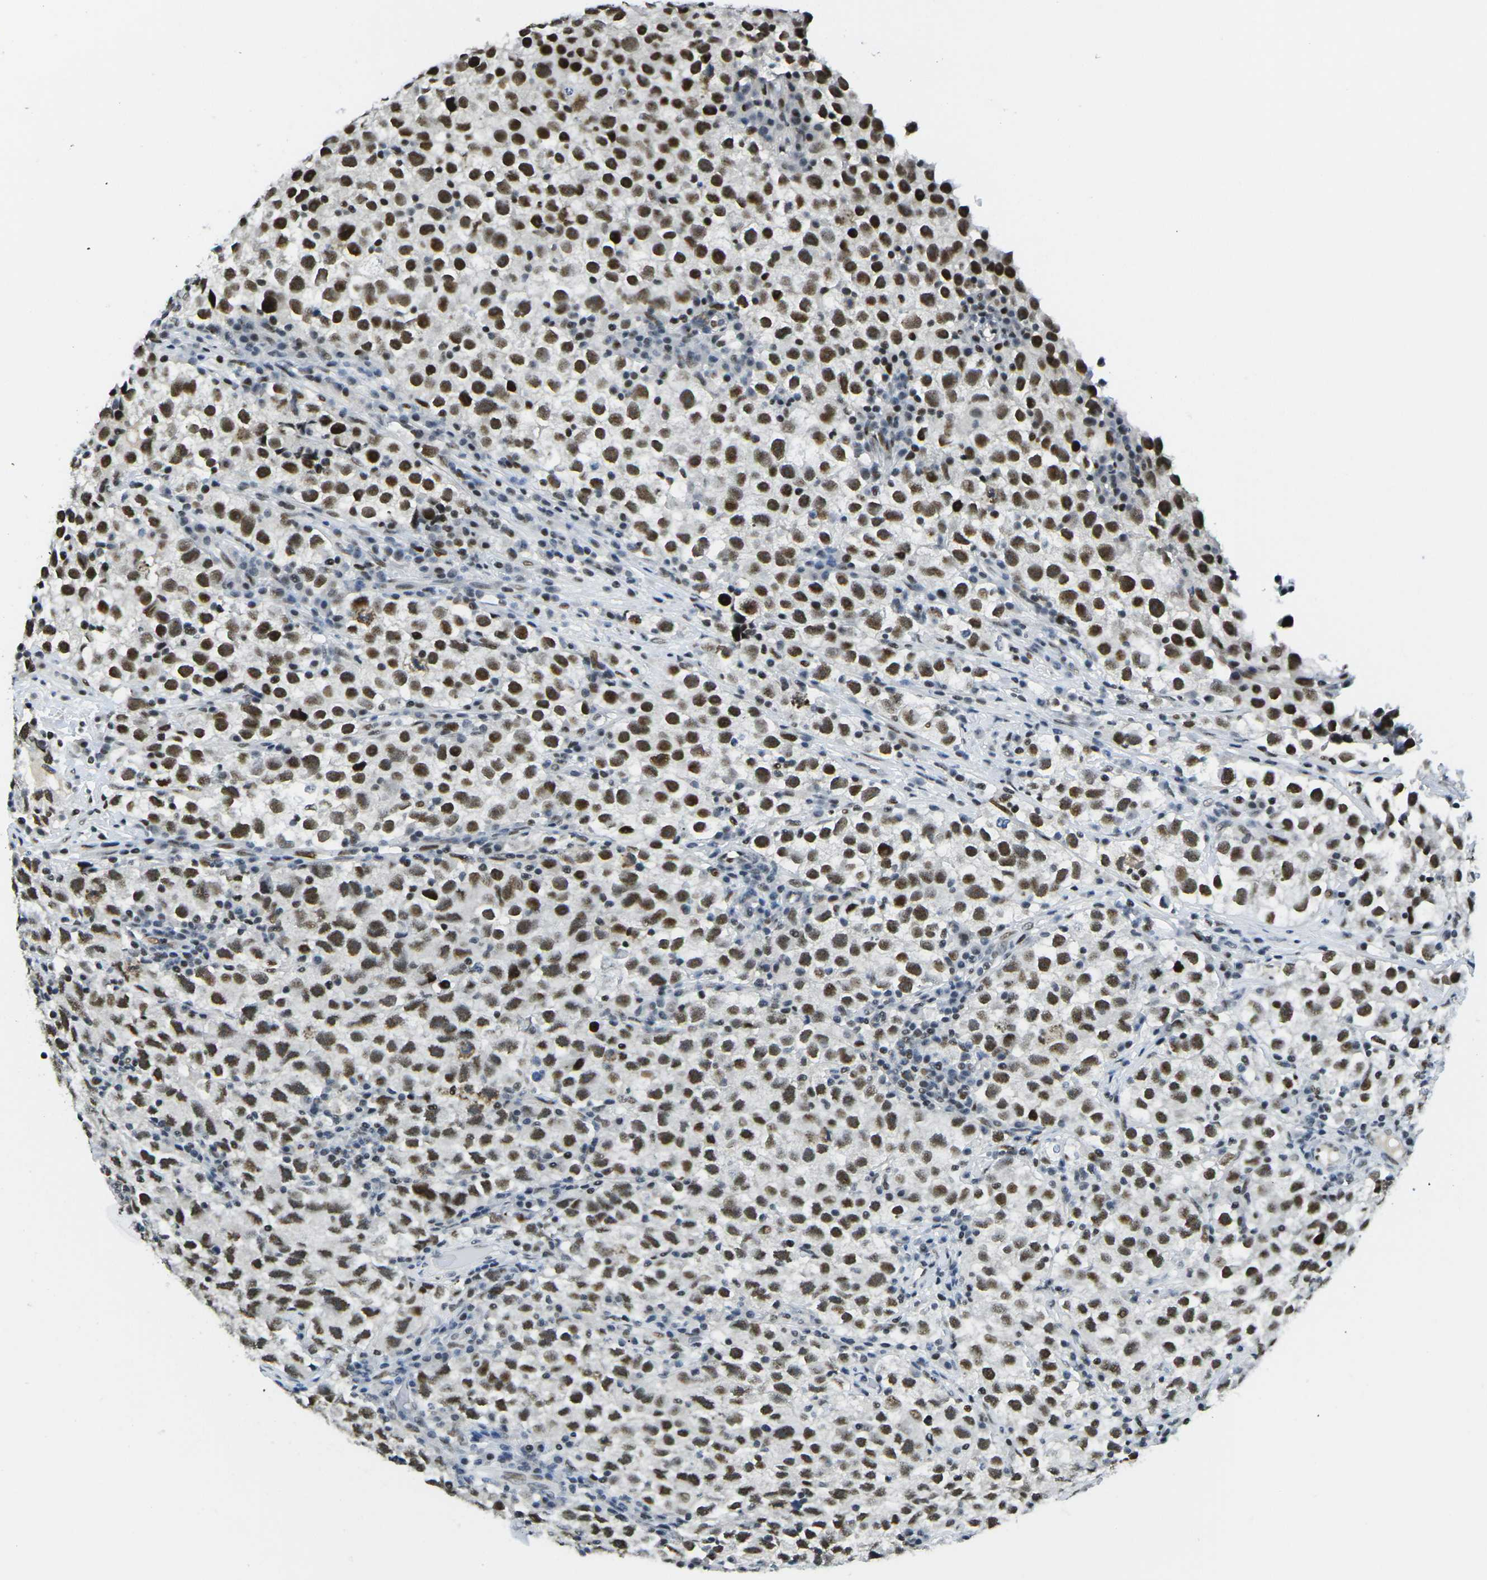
{"staining": {"intensity": "strong", "quantity": ">75%", "location": "nuclear"}, "tissue": "testis cancer", "cell_type": "Tumor cells", "image_type": "cancer", "snomed": [{"axis": "morphology", "description": "Seminoma, NOS"}, {"axis": "topography", "description": "Testis"}], "caption": "Testis seminoma stained for a protein (brown) shows strong nuclear positive expression in about >75% of tumor cells.", "gene": "PRPF8", "patient": {"sex": "male", "age": 22}}